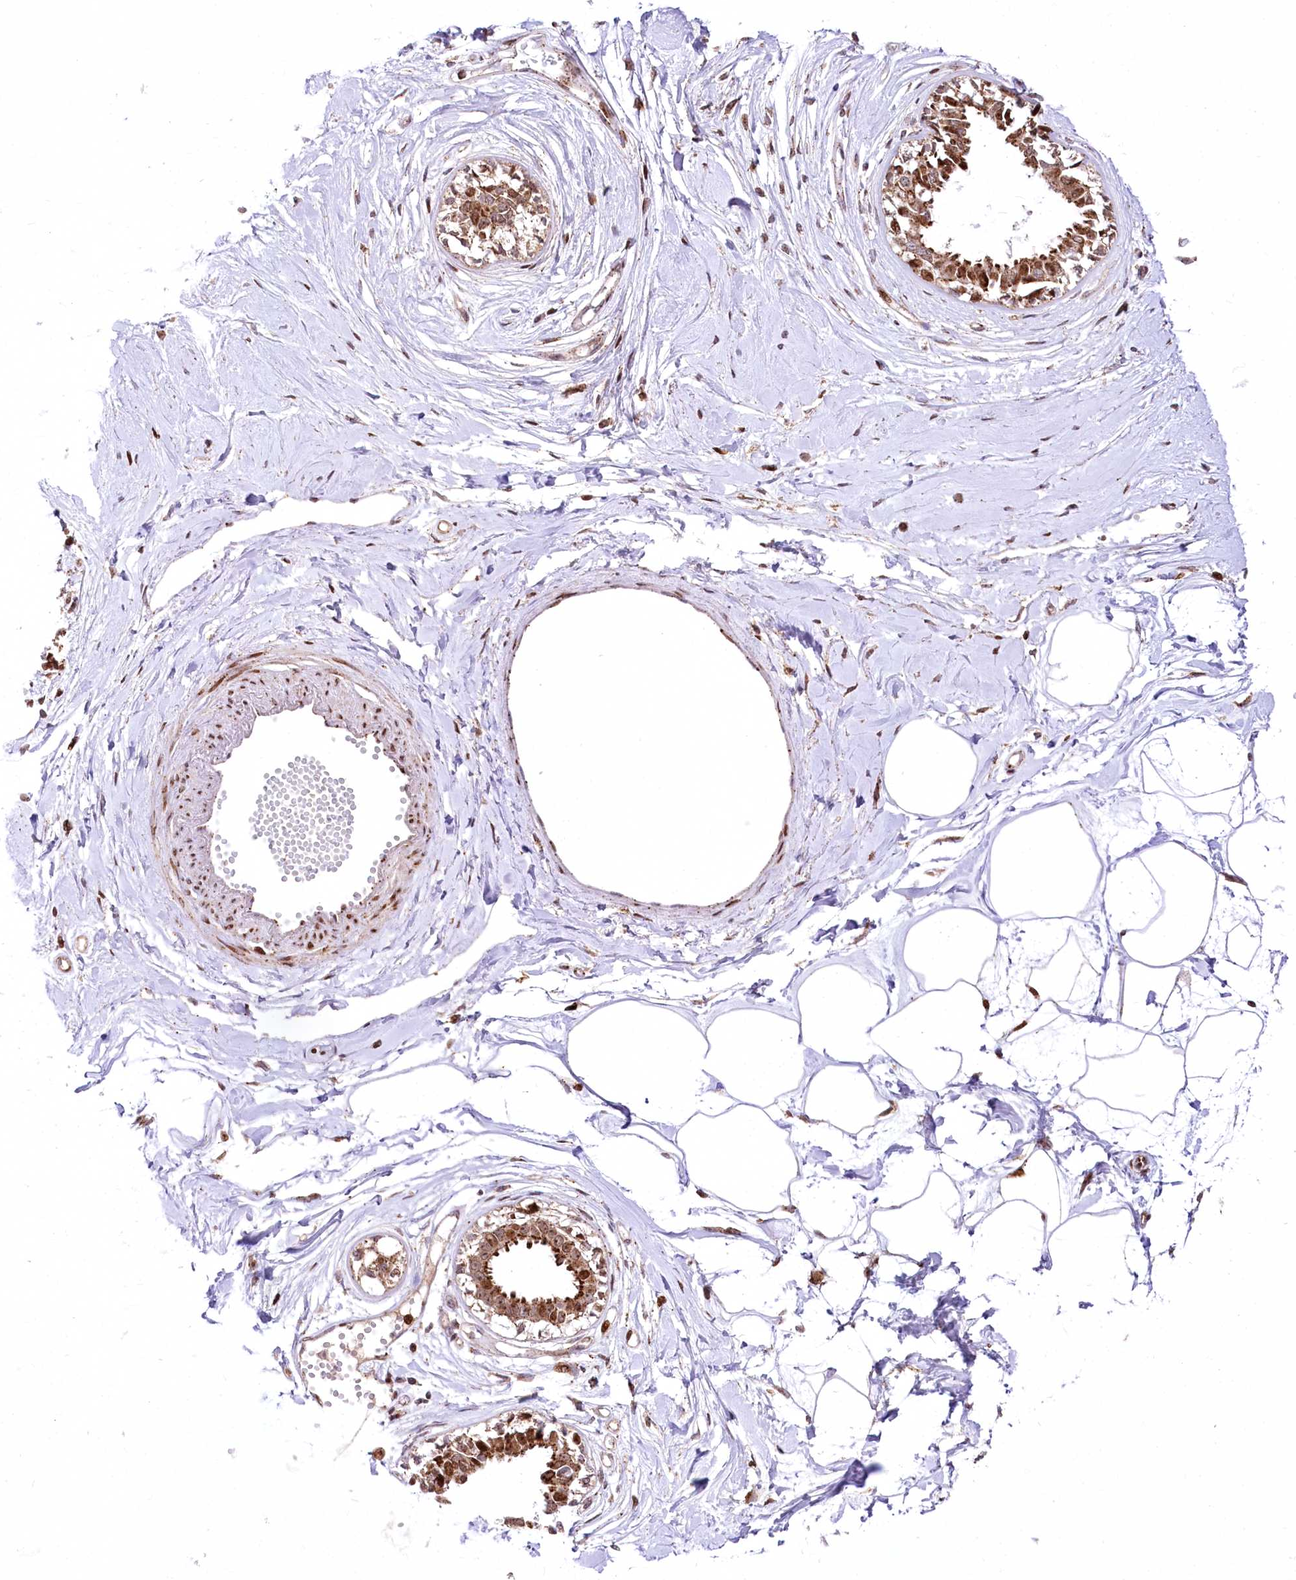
{"staining": {"intensity": "strong", "quantity": ">75%", "location": "nuclear"}, "tissue": "breast", "cell_type": "Adipocytes", "image_type": "normal", "snomed": [{"axis": "morphology", "description": "Normal tissue, NOS"}, {"axis": "topography", "description": "Breast"}], "caption": "High-magnification brightfield microscopy of benign breast stained with DAB (3,3'-diaminobenzidine) (brown) and counterstained with hematoxylin (blue). adipocytes exhibit strong nuclear staining is seen in approximately>75% of cells.", "gene": "ZFYVE27", "patient": {"sex": "female", "age": 45}}